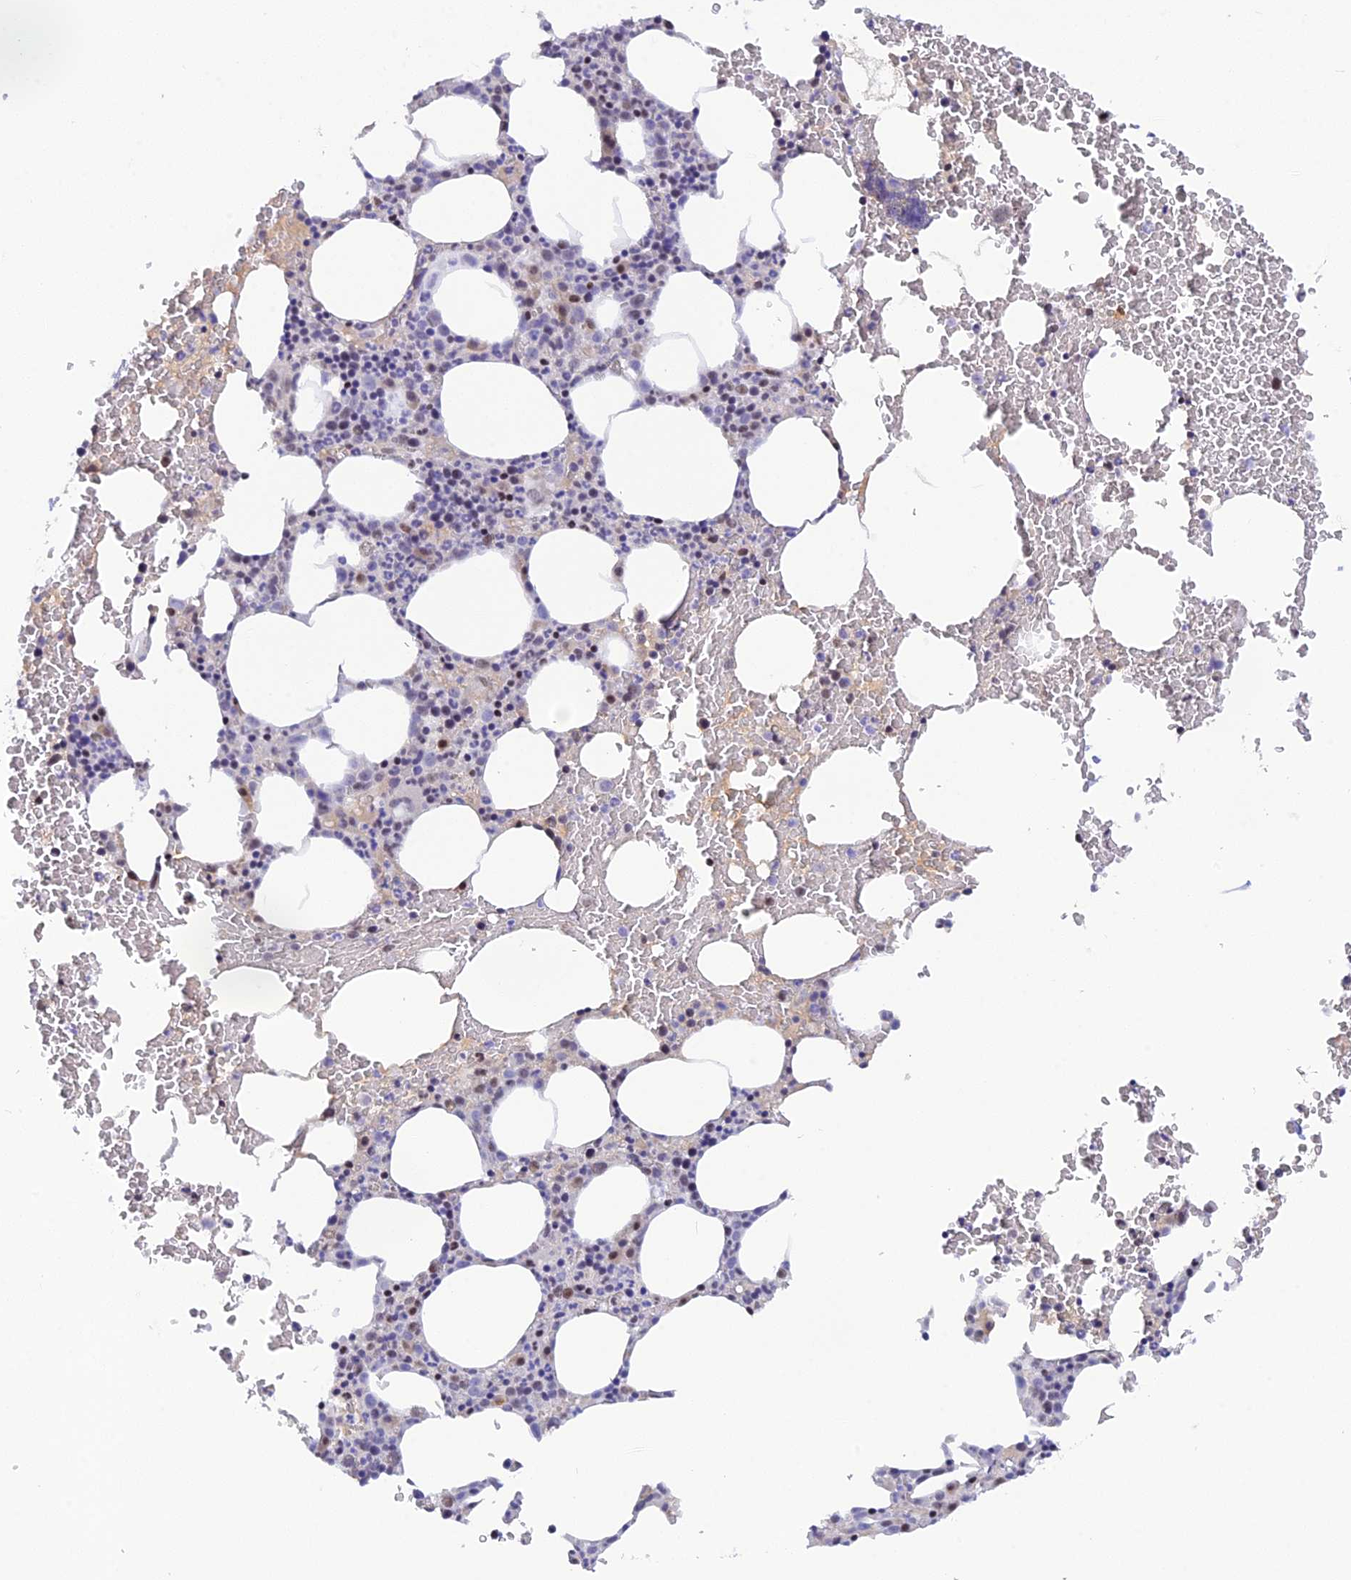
{"staining": {"intensity": "moderate", "quantity": "<25%", "location": "nuclear"}, "tissue": "bone marrow", "cell_type": "Hematopoietic cells", "image_type": "normal", "snomed": [{"axis": "morphology", "description": "Normal tissue, NOS"}, {"axis": "morphology", "description": "Inflammation, NOS"}, {"axis": "topography", "description": "Bone marrow"}], "caption": "Moderate nuclear expression for a protein is present in approximately <25% of hematopoietic cells of benign bone marrow using immunohistochemistry.", "gene": "THAP11", "patient": {"sex": "female", "age": 78}}